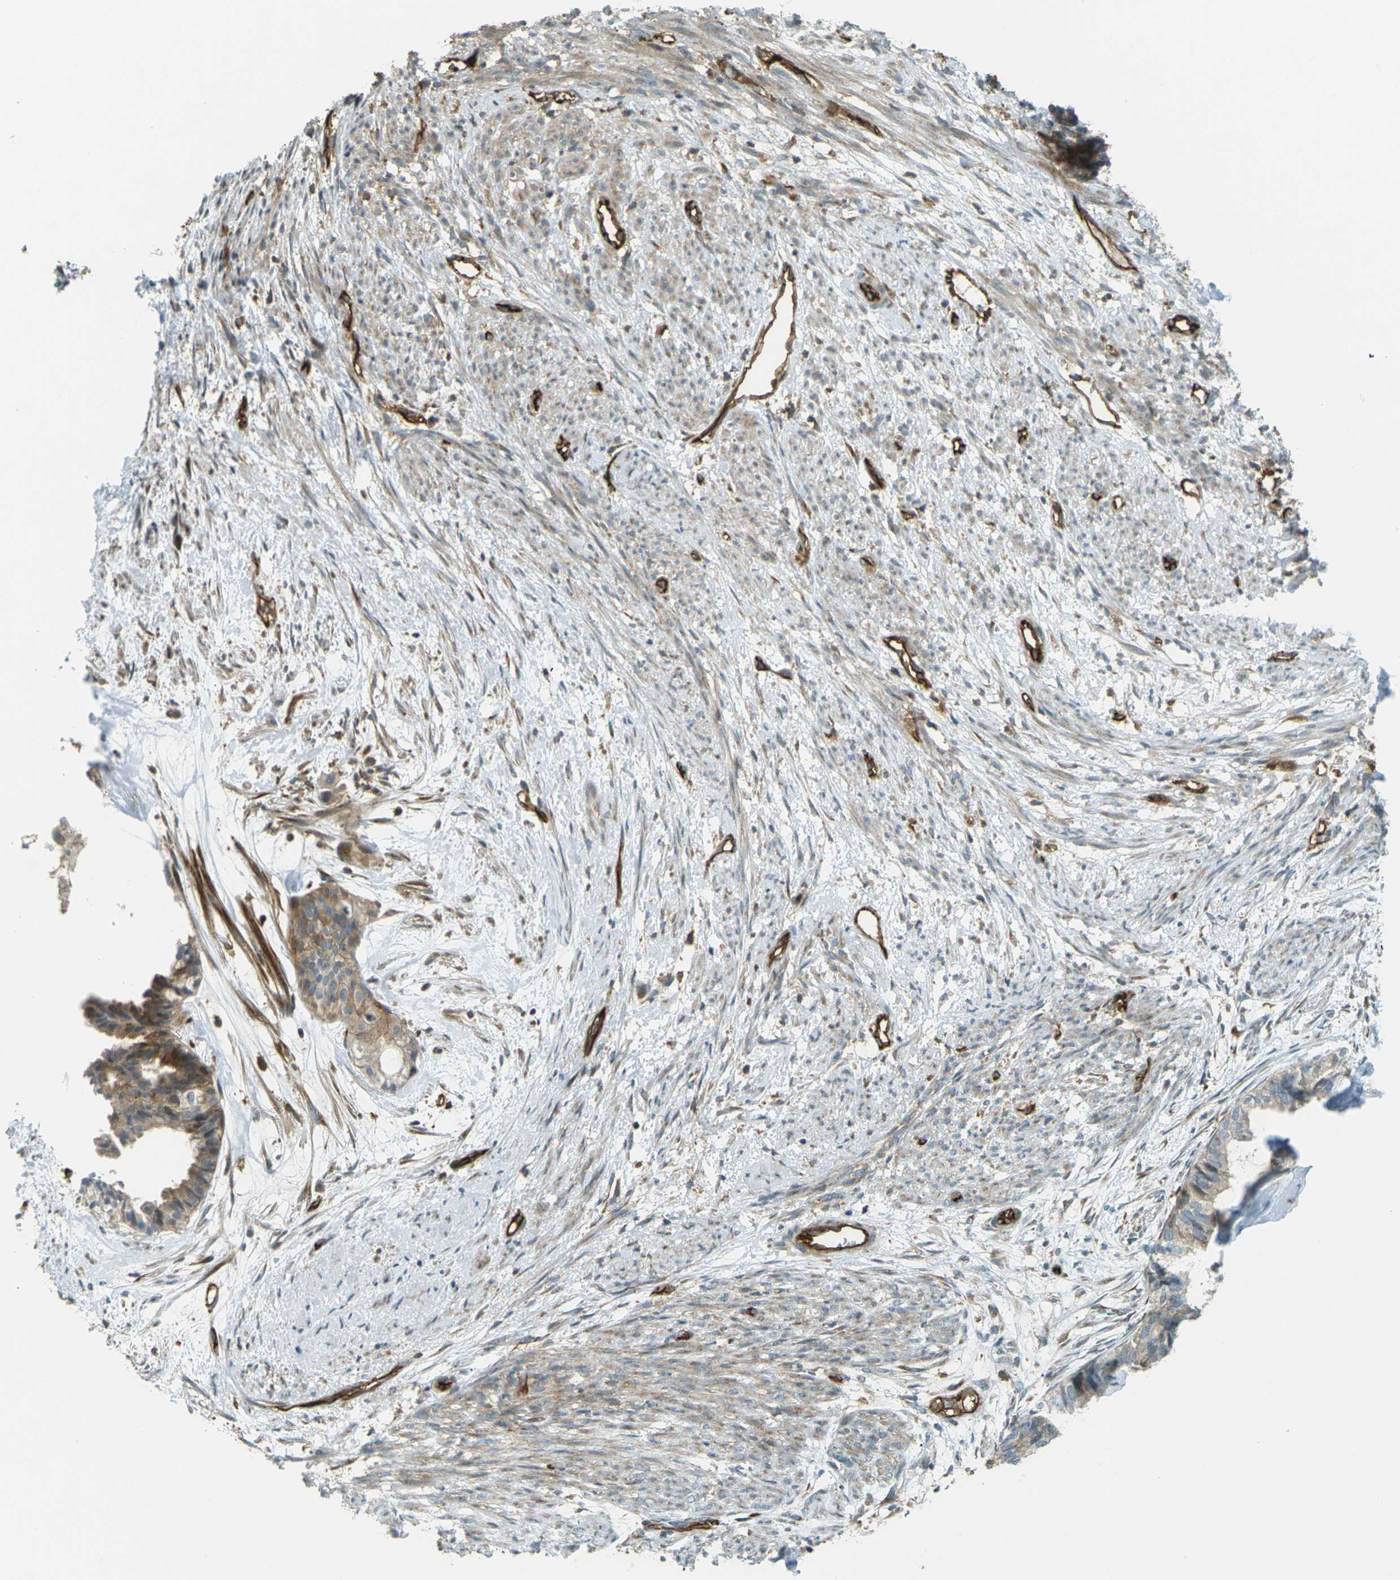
{"staining": {"intensity": "moderate", "quantity": ">75%", "location": "cytoplasmic/membranous"}, "tissue": "cervical cancer", "cell_type": "Tumor cells", "image_type": "cancer", "snomed": [{"axis": "morphology", "description": "Normal tissue, NOS"}, {"axis": "morphology", "description": "Adenocarcinoma, NOS"}, {"axis": "topography", "description": "Cervix"}, {"axis": "topography", "description": "Endometrium"}], "caption": "This image displays IHC staining of human cervical adenocarcinoma, with medium moderate cytoplasmic/membranous staining in about >75% of tumor cells.", "gene": "S1PR1", "patient": {"sex": "female", "age": 86}}